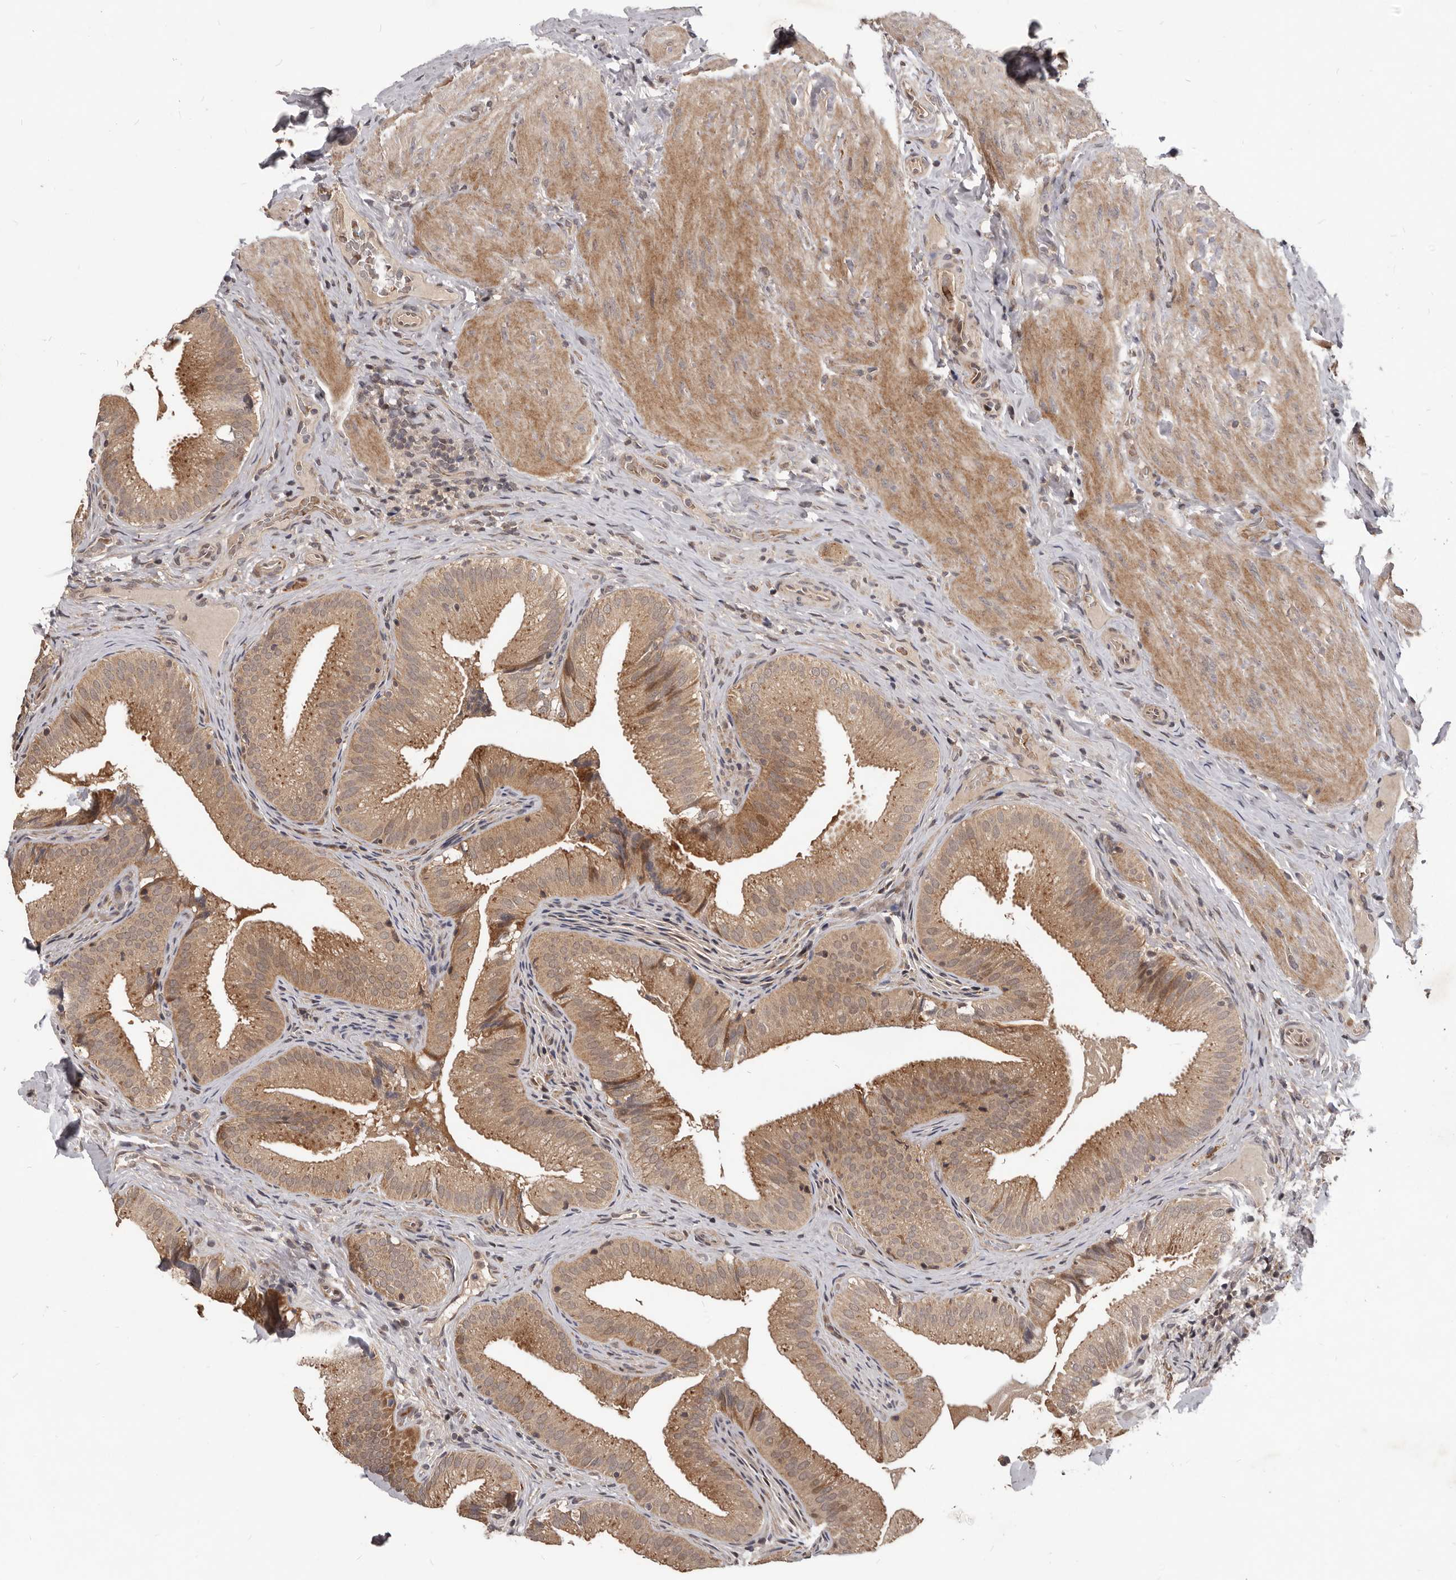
{"staining": {"intensity": "moderate", "quantity": ">75%", "location": "cytoplasmic/membranous"}, "tissue": "gallbladder", "cell_type": "Glandular cells", "image_type": "normal", "snomed": [{"axis": "morphology", "description": "Normal tissue, NOS"}, {"axis": "topography", "description": "Gallbladder"}], "caption": "This photomicrograph displays immunohistochemistry staining of unremarkable human gallbladder, with medium moderate cytoplasmic/membranous positivity in approximately >75% of glandular cells.", "gene": "GABPB2", "patient": {"sex": "female", "age": 30}}